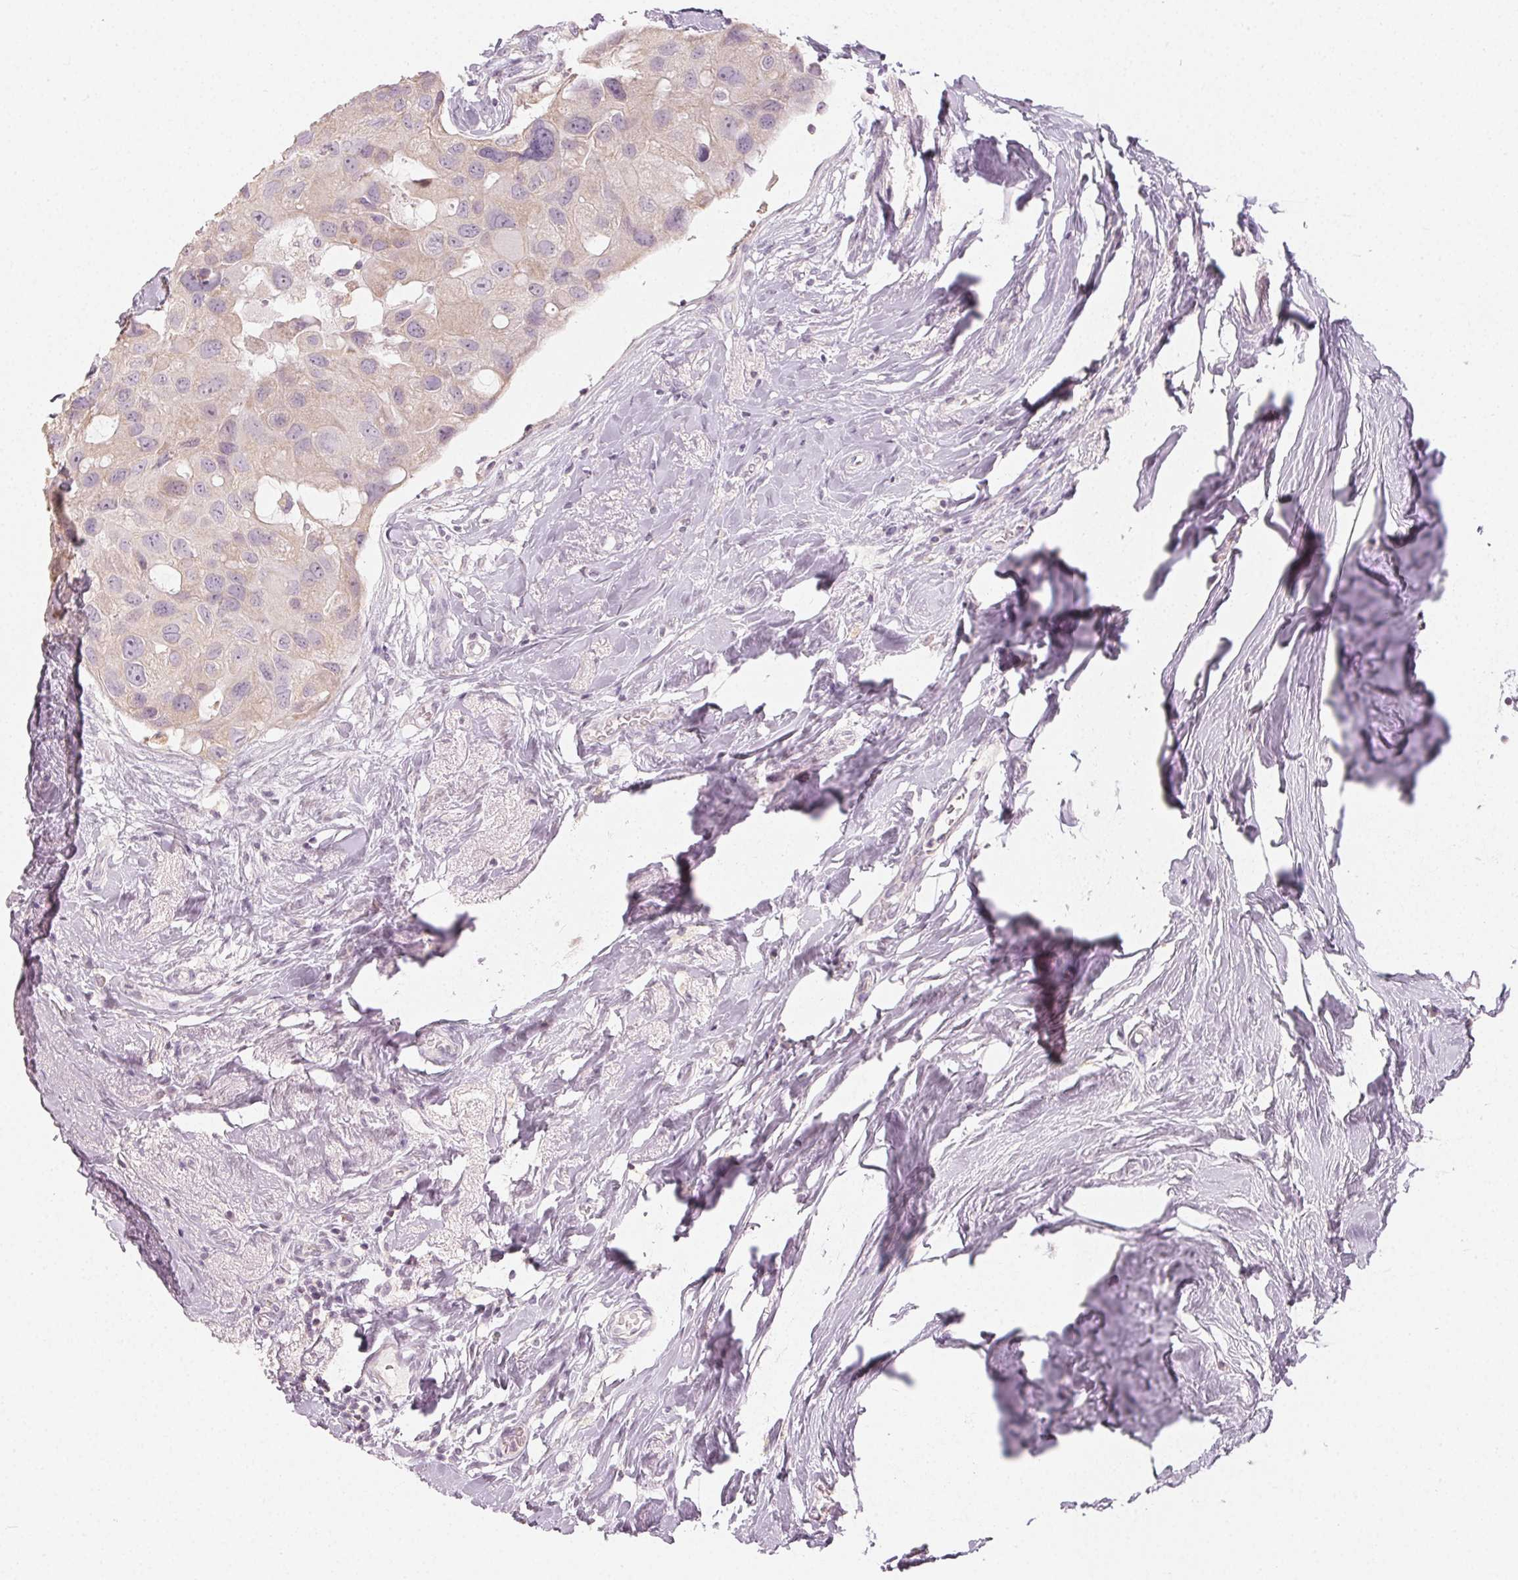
{"staining": {"intensity": "weak", "quantity": "<25%", "location": "cytoplasmic/membranous"}, "tissue": "breast cancer", "cell_type": "Tumor cells", "image_type": "cancer", "snomed": [{"axis": "morphology", "description": "Duct carcinoma"}, {"axis": "topography", "description": "Breast"}], "caption": "Tumor cells show no significant protein staining in breast infiltrating ductal carcinoma.", "gene": "LVRN", "patient": {"sex": "female", "age": 43}}